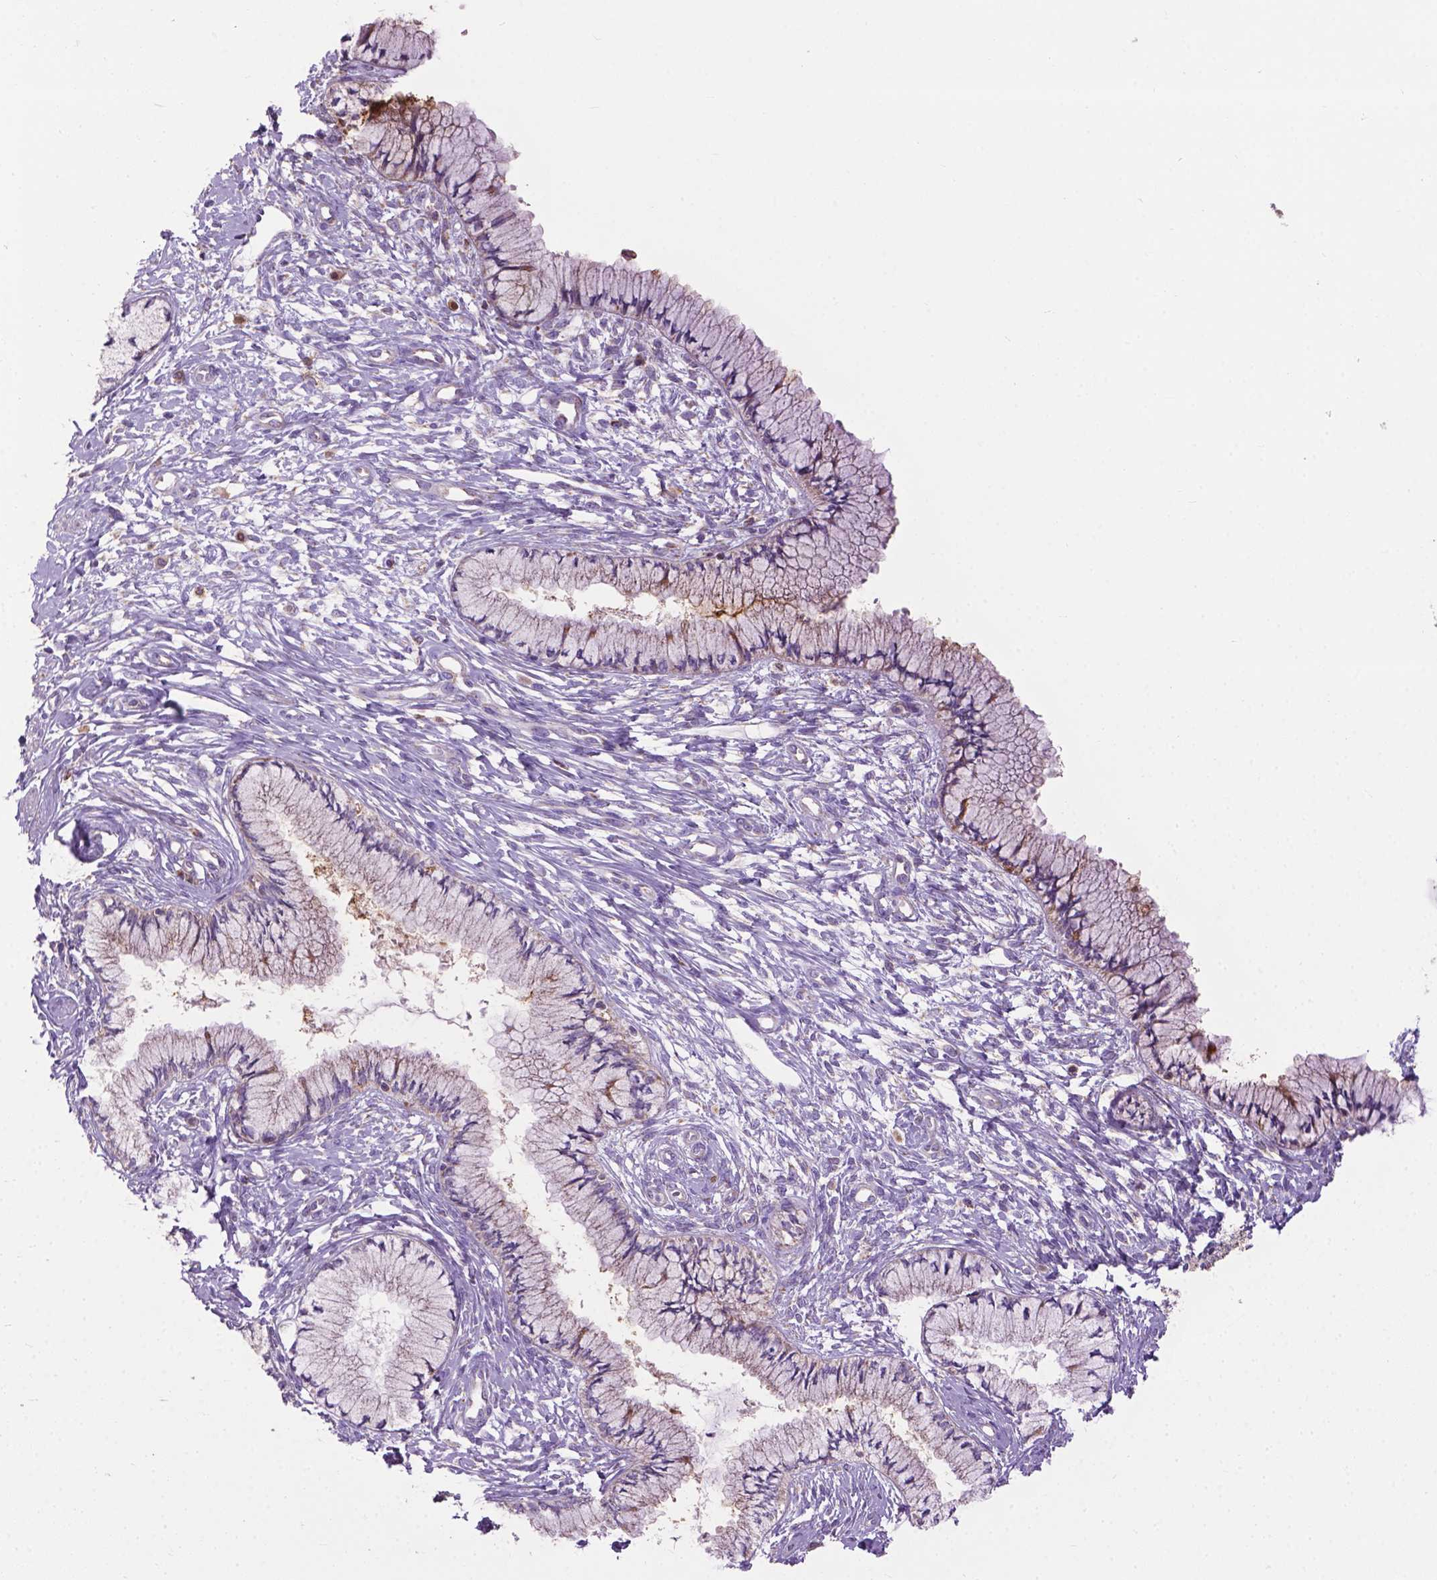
{"staining": {"intensity": "moderate", "quantity": "25%-75%", "location": "cytoplasmic/membranous"}, "tissue": "cervix", "cell_type": "Glandular cells", "image_type": "normal", "snomed": [{"axis": "morphology", "description": "Normal tissue, NOS"}, {"axis": "topography", "description": "Cervix"}], "caption": "Human cervix stained for a protein (brown) shows moderate cytoplasmic/membranous positive expression in about 25%-75% of glandular cells.", "gene": "VDAC1", "patient": {"sex": "female", "age": 37}}